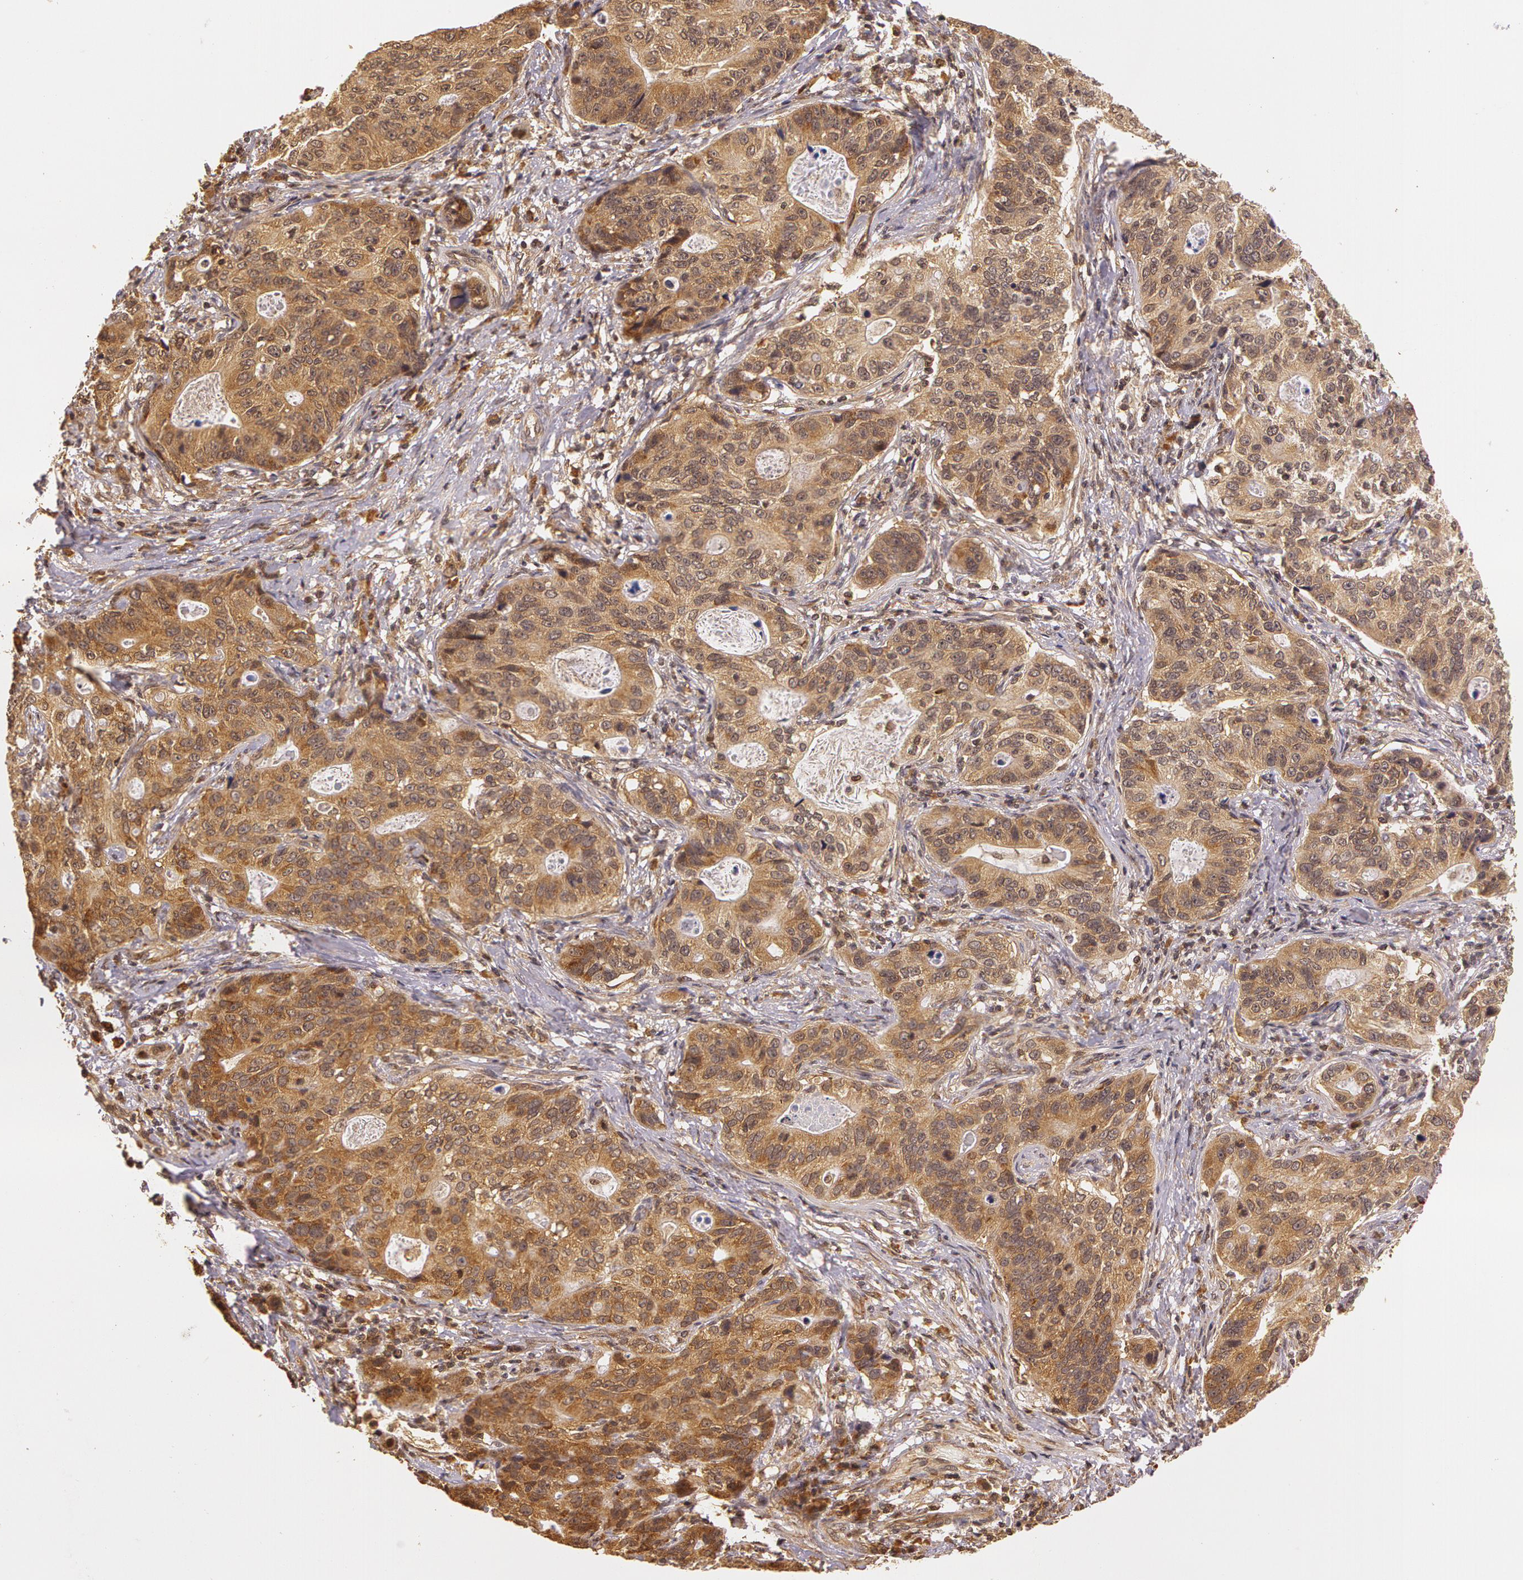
{"staining": {"intensity": "strong", "quantity": ">75%", "location": "cytoplasmic/membranous"}, "tissue": "stomach cancer", "cell_type": "Tumor cells", "image_type": "cancer", "snomed": [{"axis": "morphology", "description": "Adenocarcinoma, NOS"}, {"axis": "topography", "description": "Esophagus"}, {"axis": "topography", "description": "Stomach"}], "caption": "This micrograph demonstrates immunohistochemistry (IHC) staining of stomach adenocarcinoma, with high strong cytoplasmic/membranous expression in approximately >75% of tumor cells.", "gene": "ASCC2", "patient": {"sex": "male", "age": 74}}